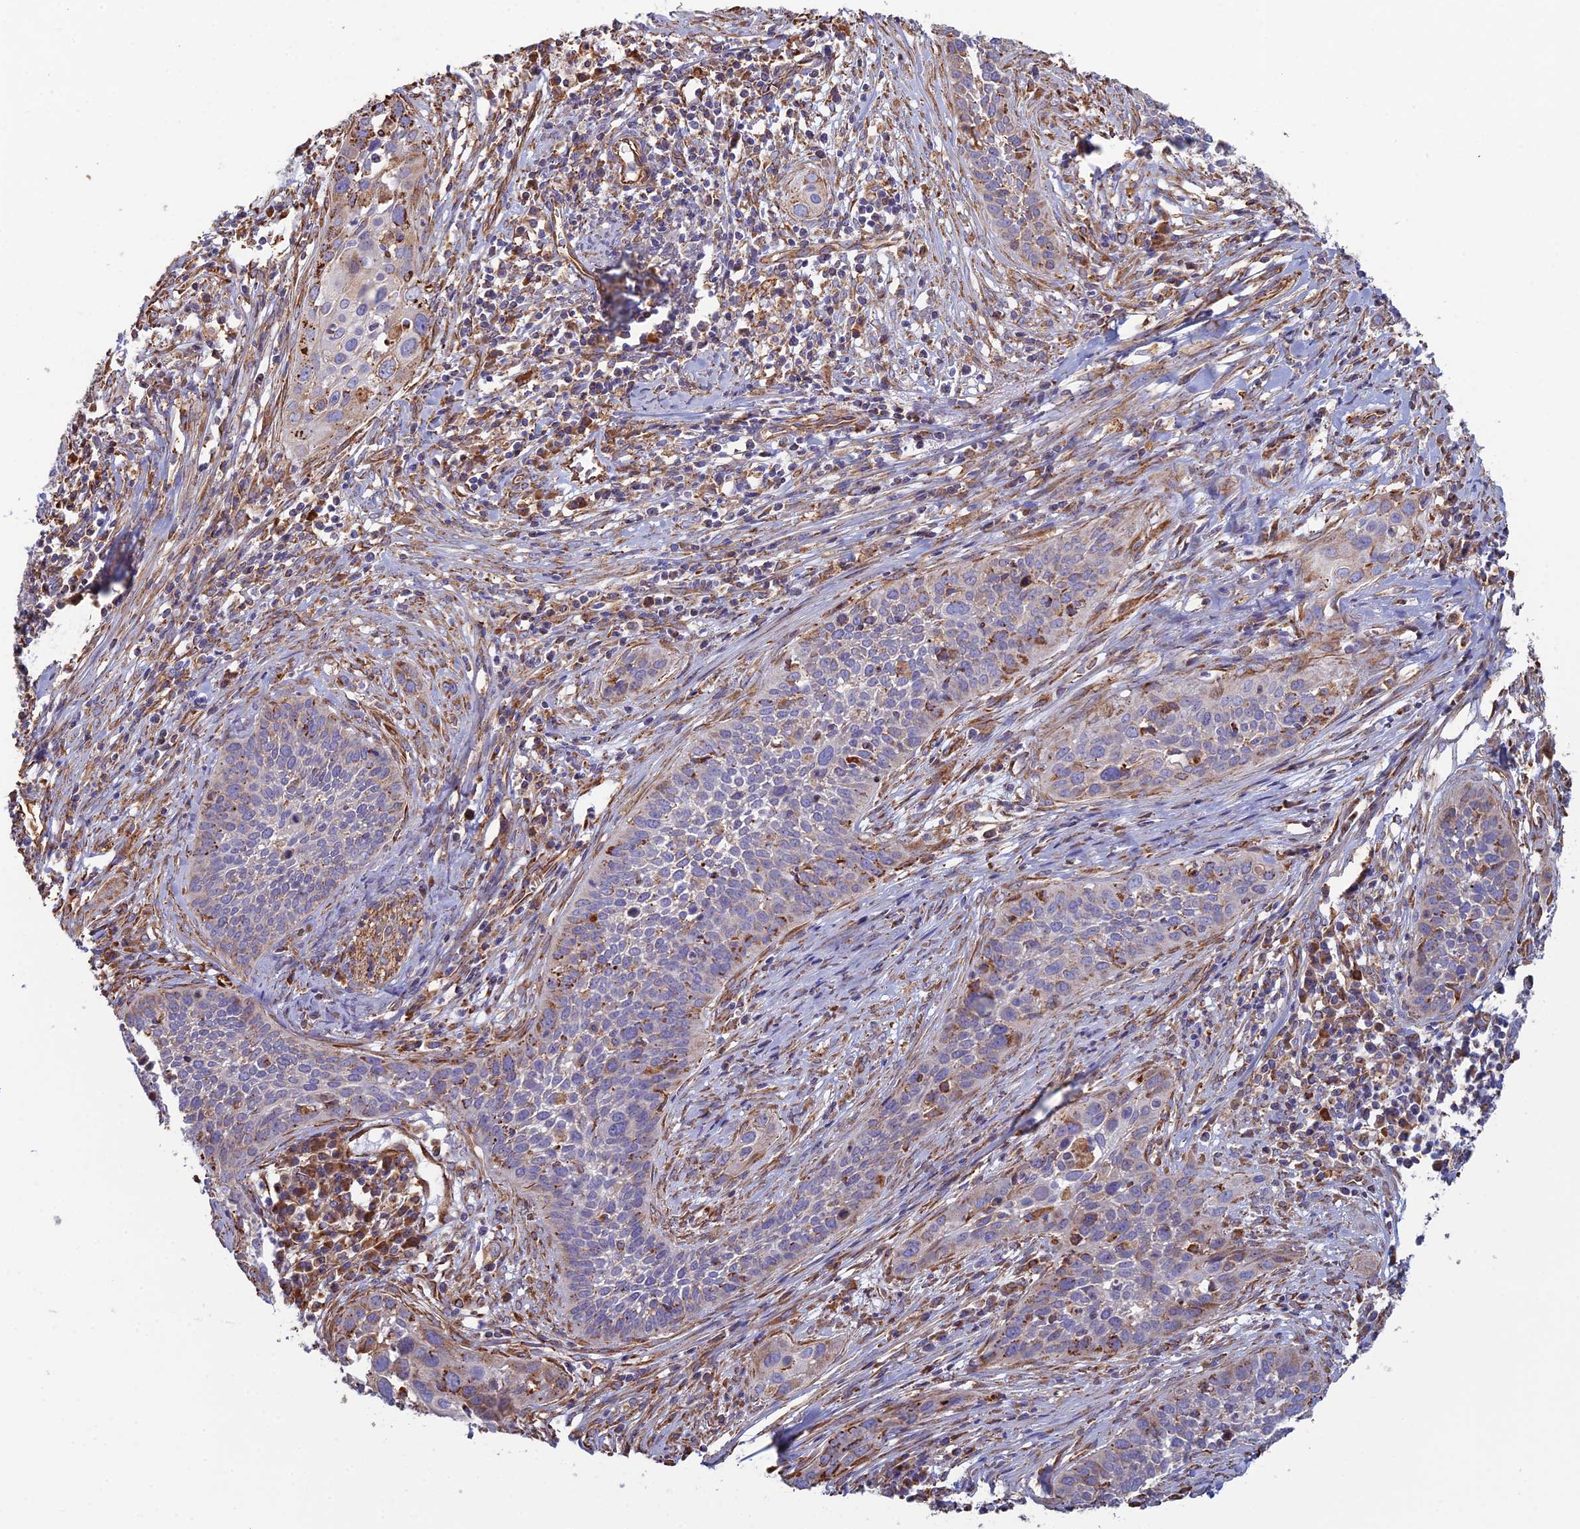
{"staining": {"intensity": "moderate", "quantity": "<25%", "location": "cytoplasmic/membranous"}, "tissue": "cervical cancer", "cell_type": "Tumor cells", "image_type": "cancer", "snomed": [{"axis": "morphology", "description": "Squamous cell carcinoma, NOS"}, {"axis": "topography", "description": "Cervix"}], "caption": "Cervical cancer (squamous cell carcinoma) tissue exhibits moderate cytoplasmic/membranous staining in about <25% of tumor cells, visualized by immunohistochemistry. (DAB IHC with brightfield microscopy, high magnification).", "gene": "CLVS2", "patient": {"sex": "female", "age": 34}}